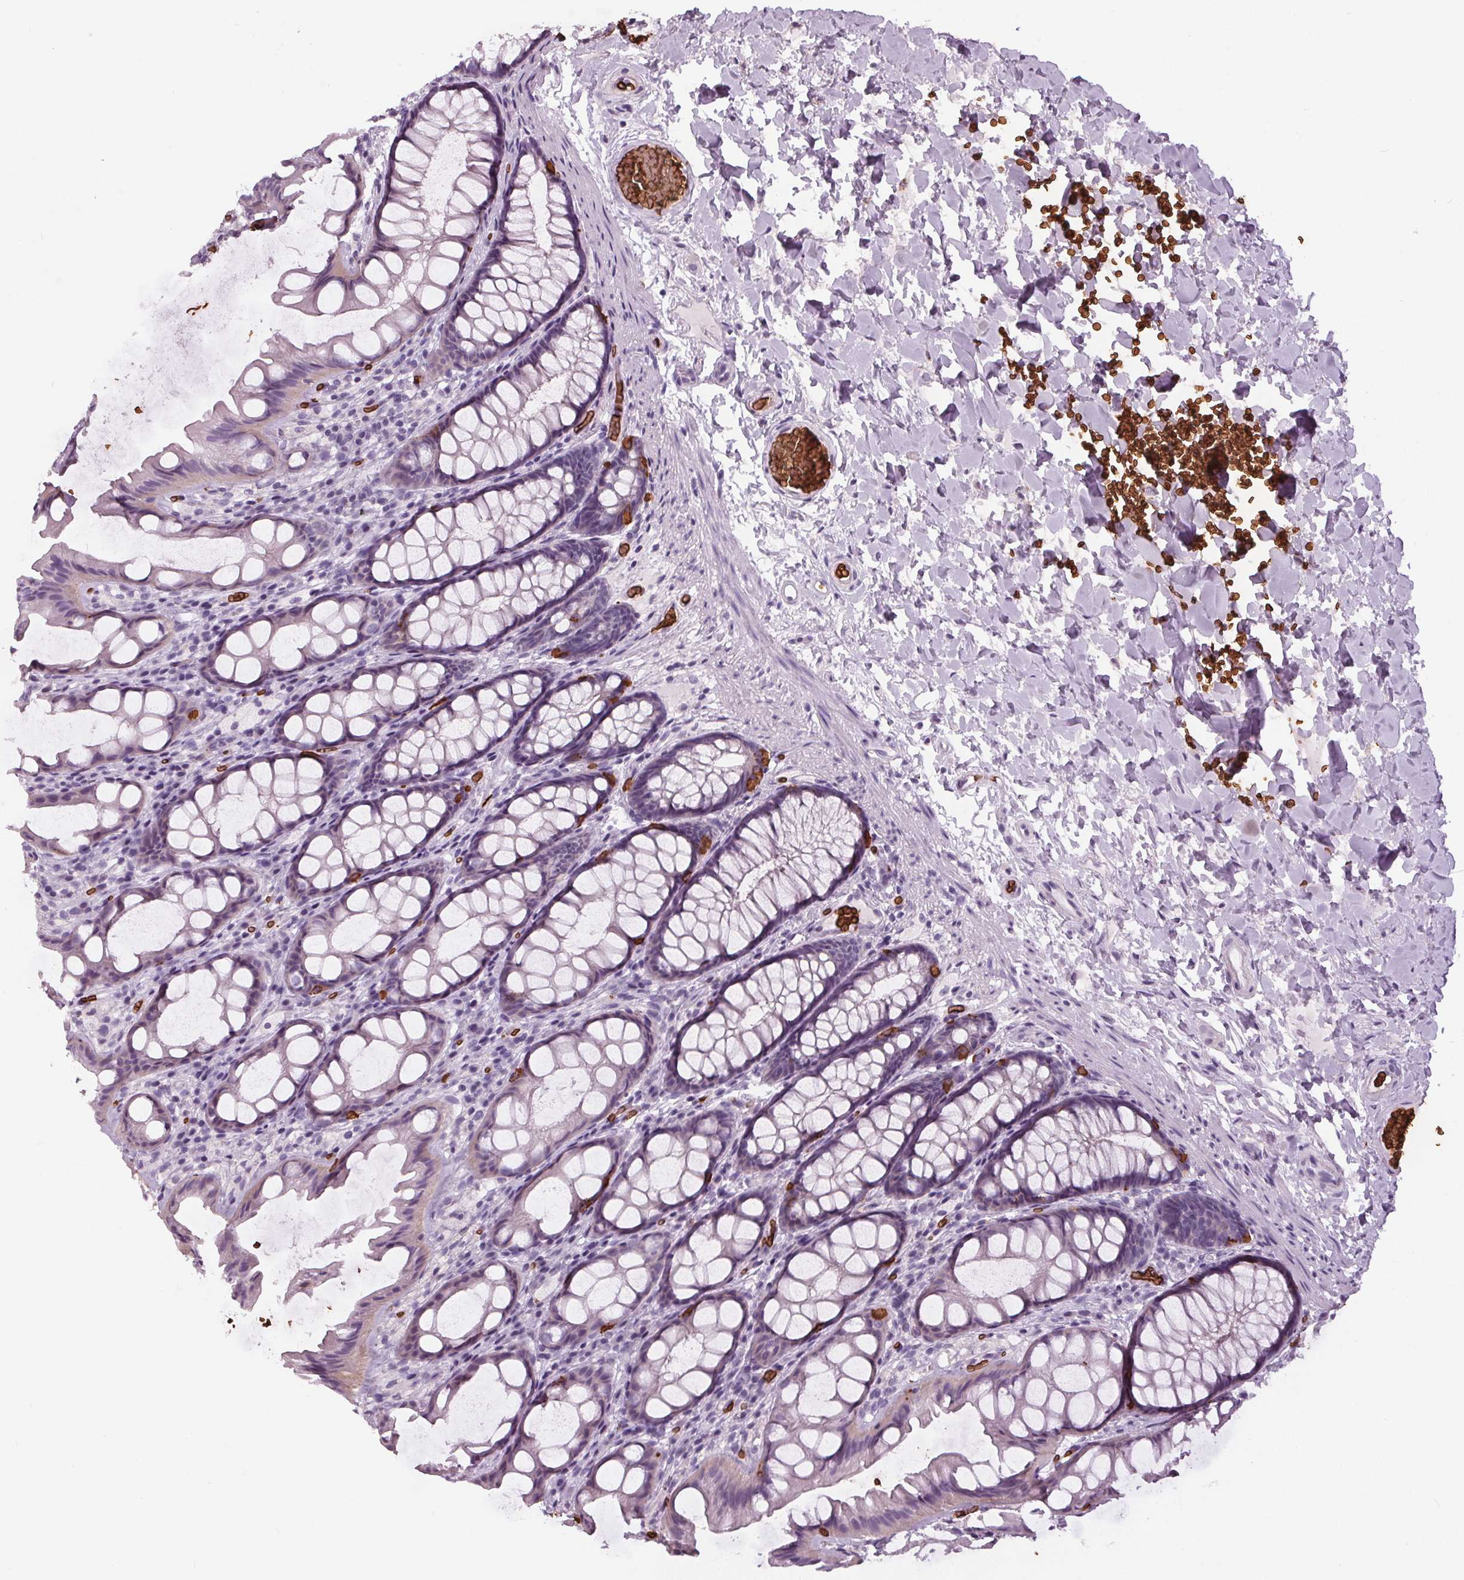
{"staining": {"intensity": "negative", "quantity": "none", "location": "none"}, "tissue": "colon", "cell_type": "Endothelial cells", "image_type": "normal", "snomed": [{"axis": "morphology", "description": "Normal tissue, NOS"}, {"axis": "topography", "description": "Colon"}], "caption": "DAB (3,3'-diaminobenzidine) immunohistochemical staining of normal colon demonstrates no significant expression in endothelial cells.", "gene": "SLC4A1", "patient": {"sex": "male", "age": 47}}